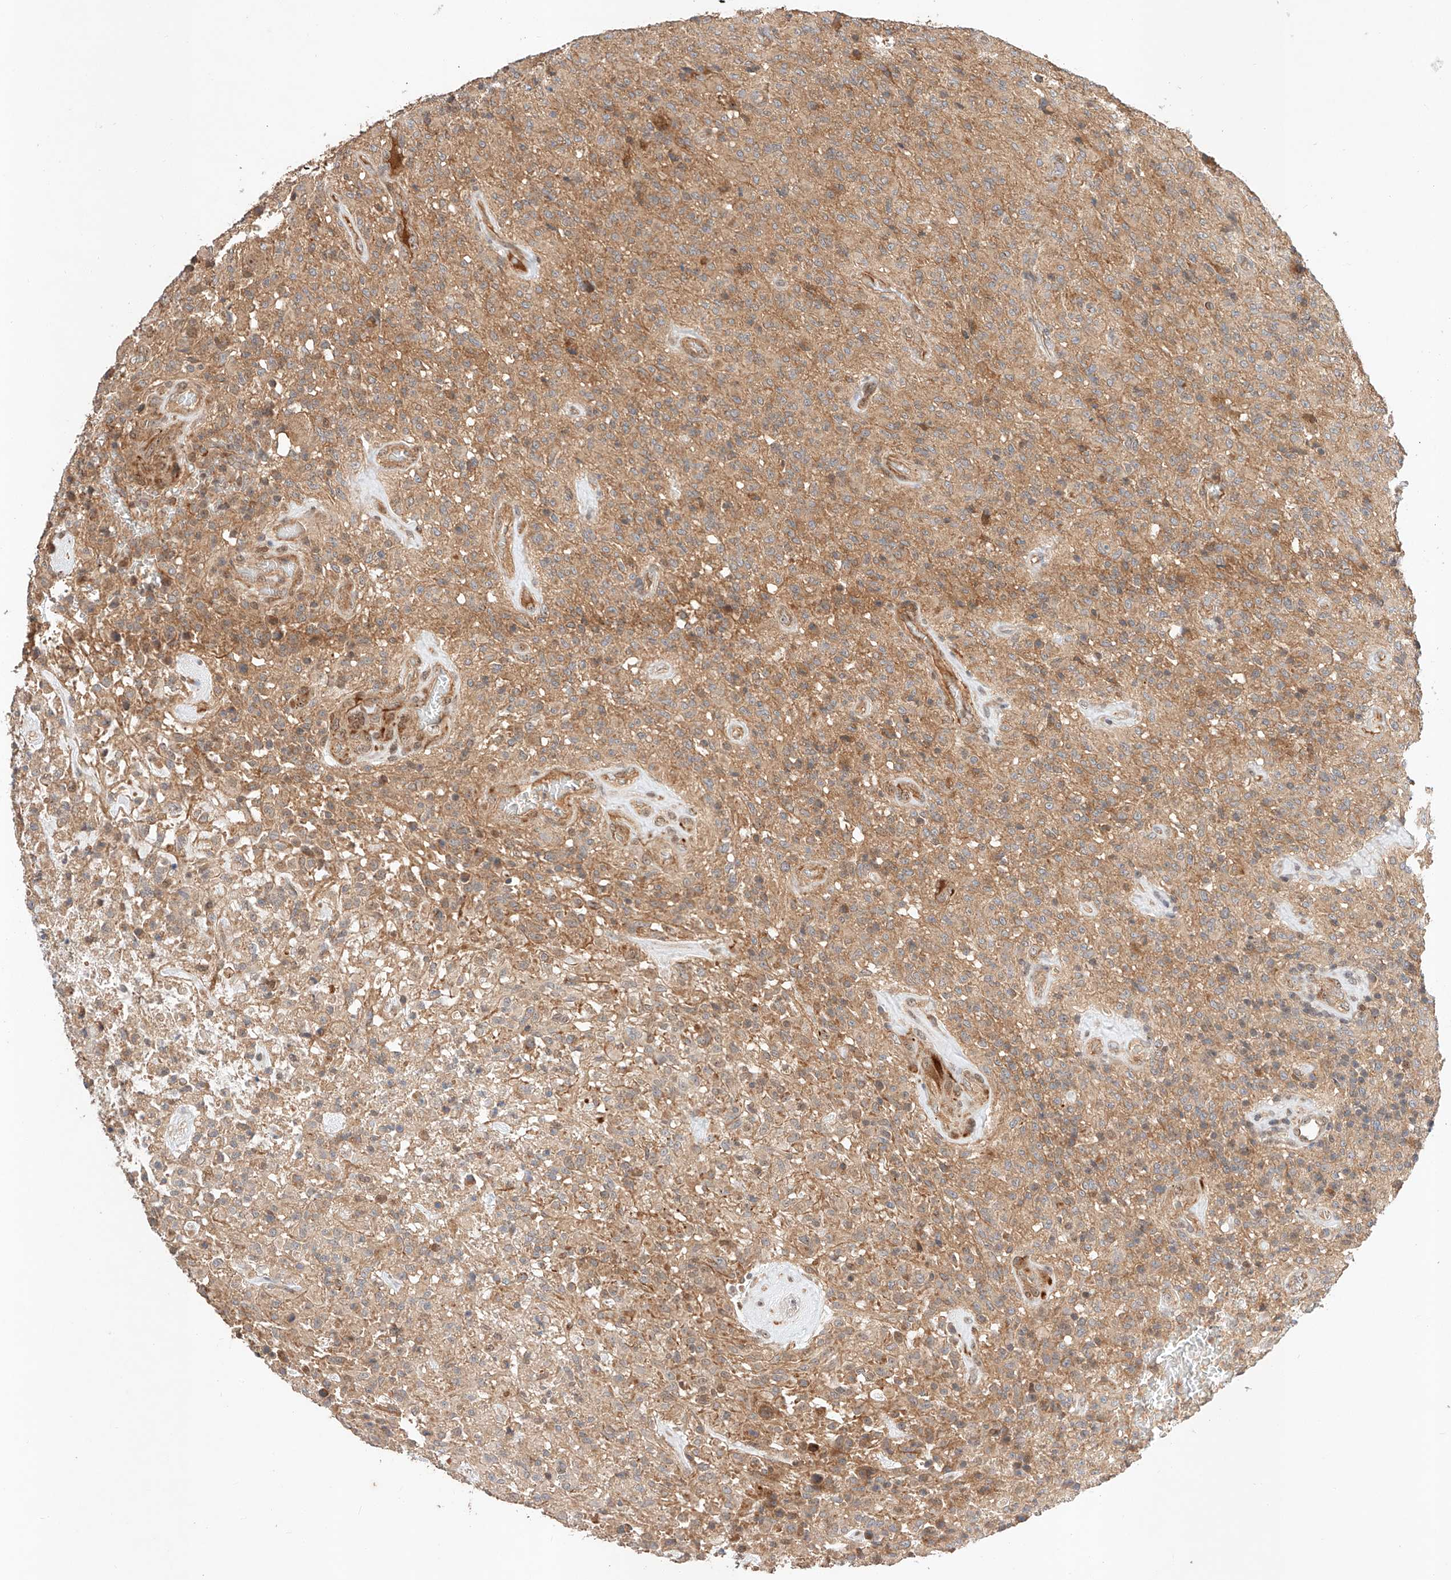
{"staining": {"intensity": "weak", "quantity": ">75%", "location": "cytoplasmic/membranous"}, "tissue": "glioma", "cell_type": "Tumor cells", "image_type": "cancer", "snomed": [{"axis": "morphology", "description": "Glioma, malignant, High grade"}, {"axis": "topography", "description": "Brain"}], "caption": "High-power microscopy captured an immunohistochemistry (IHC) image of malignant glioma (high-grade), revealing weak cytoplasmic/membranous staining in approximately >75% of tumor cells. (Stains: DAB in brown, nuclei in blue, Microscopy: brightfield microscopy at high magnification).", "gene": "RAB23", "patient": {"sex": "female", "age": 57}}